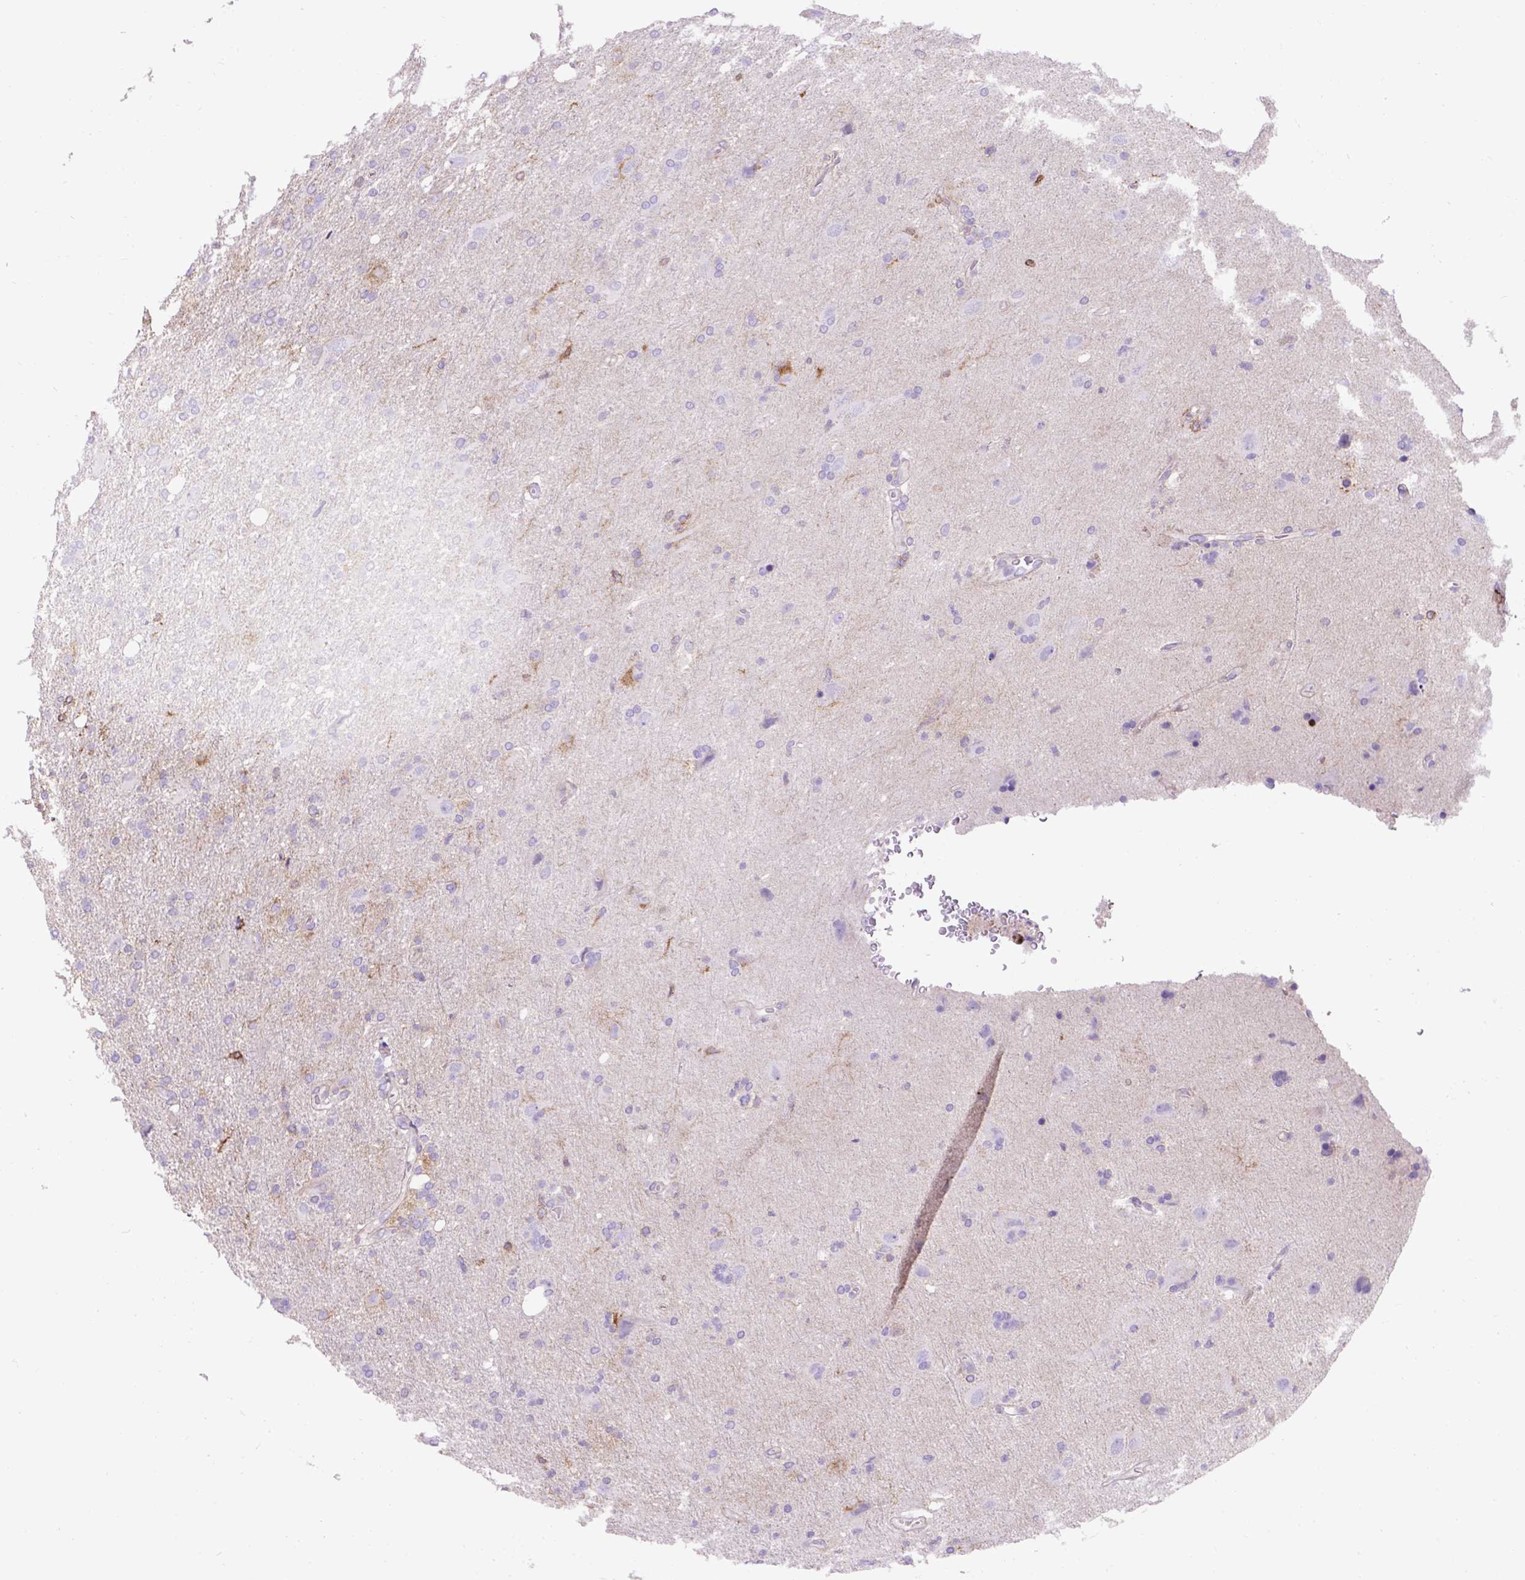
{"staining": {"intensity": "negative", "quantity": "none", "location": "none"}, "tissue": "glioma", "cell_type": "Tumor cells", "image_type": "cancer", "snomed": [{"axis": "morphology", "description": "Glioma, malignant, High grade"}, {"axis": "topography", "description": "Cerebral cortex"}], "caption": "High-grade glioma (malignant) was stained to show a protein in brown. There is no significant positivity in tumor cells.", "gene": "EGFR", "patient": {"sex": "male", "age": 70}}